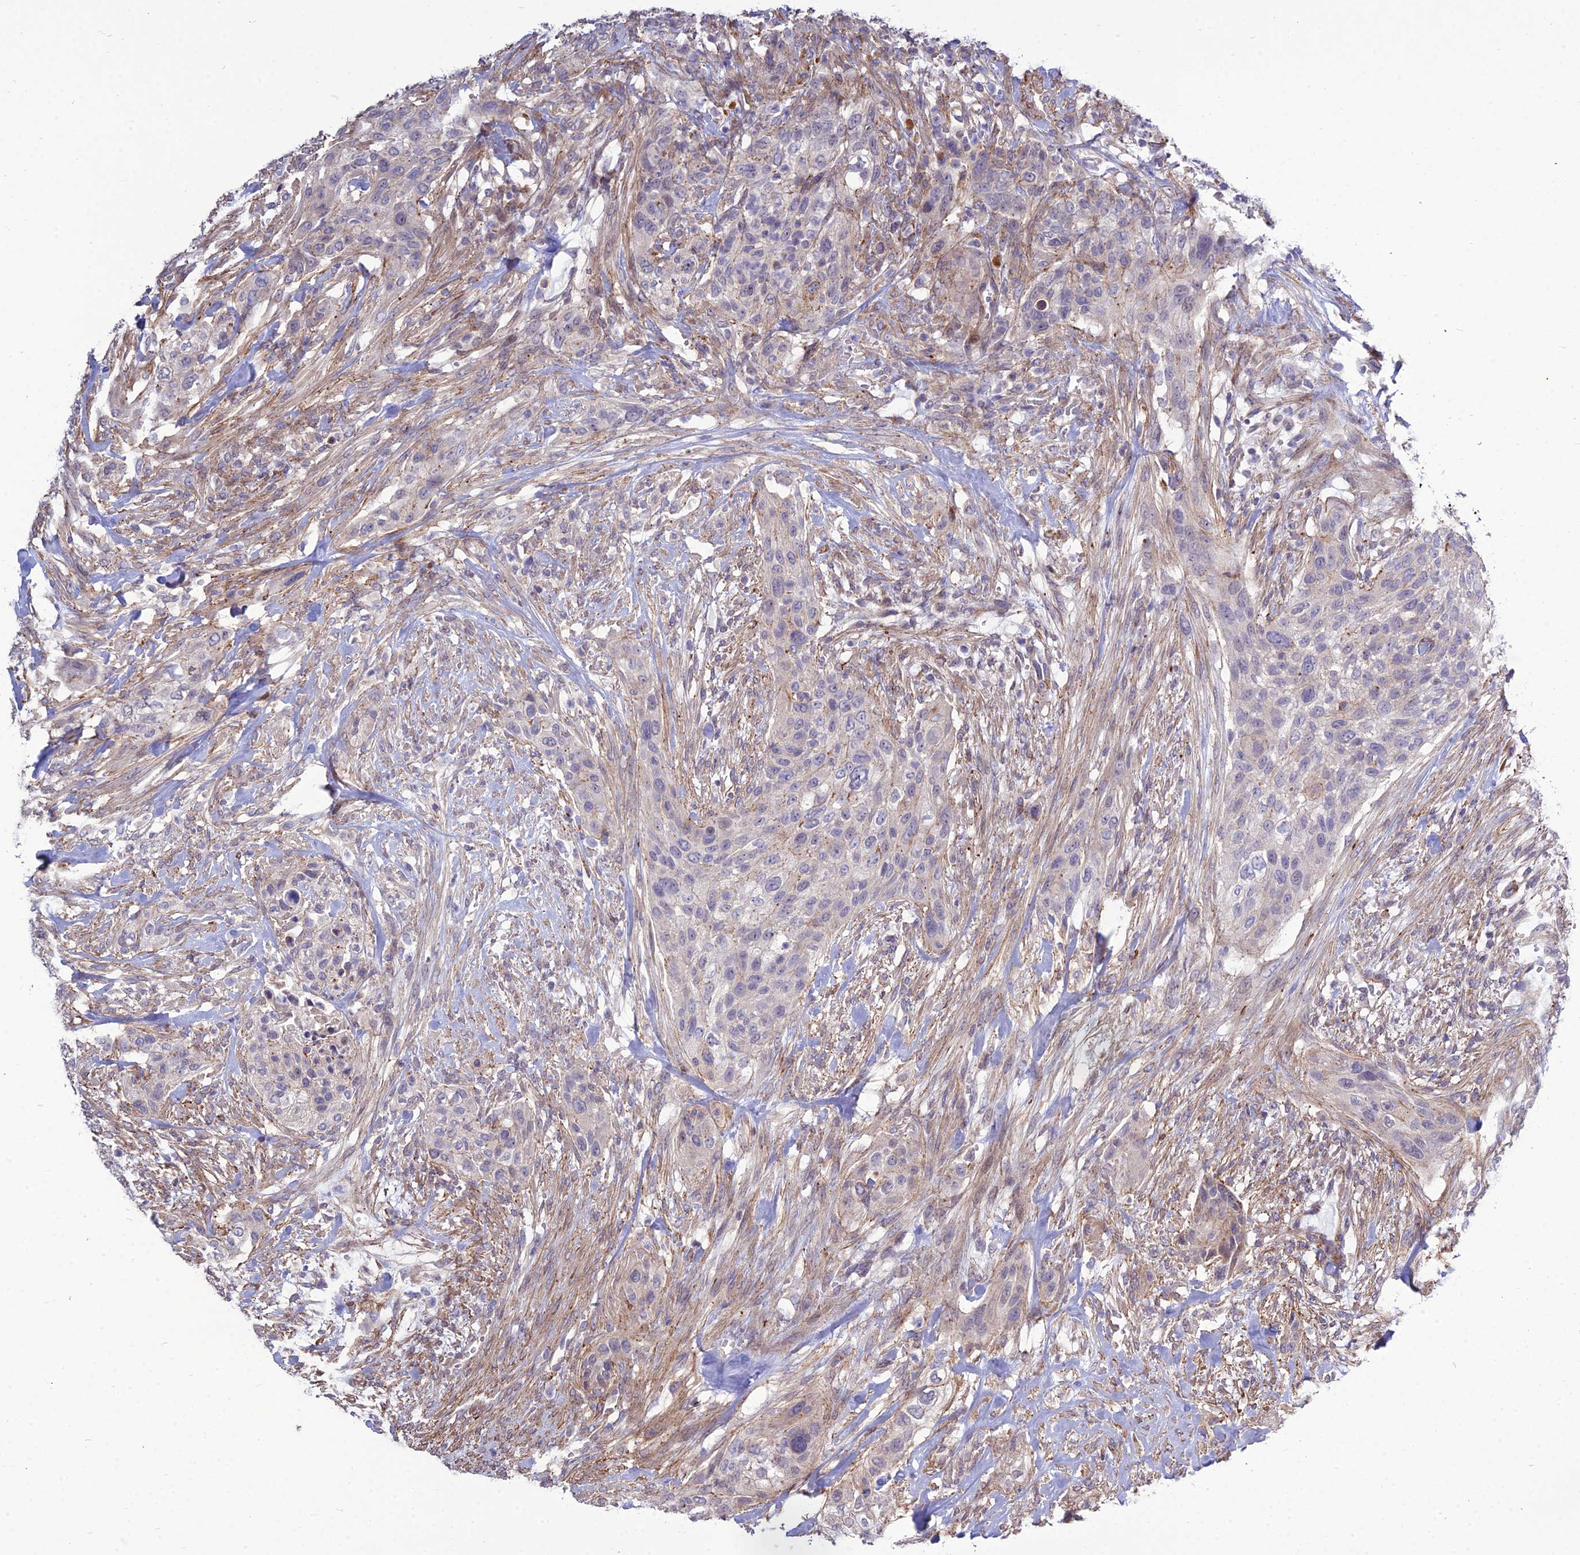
{"staining": {"intensity": "negative", "quantity": "none", "location": "none"}, "tissue": "urothelial cancer", "cell_type": "Tumor cells", "image_type": "cancer", "snomed": [{"axis": "morphology", "description": "Urothelial carcinoma, High grade"}, {"axis": "topography", "description": "Urinary bladder"}], "caption": "Protein analysis of high-grade urothelial carcinoma reveals no significant positivity in tumor cells.", "gene": "TSPYL2", "patient": {"sex": "male", "age": 35}}